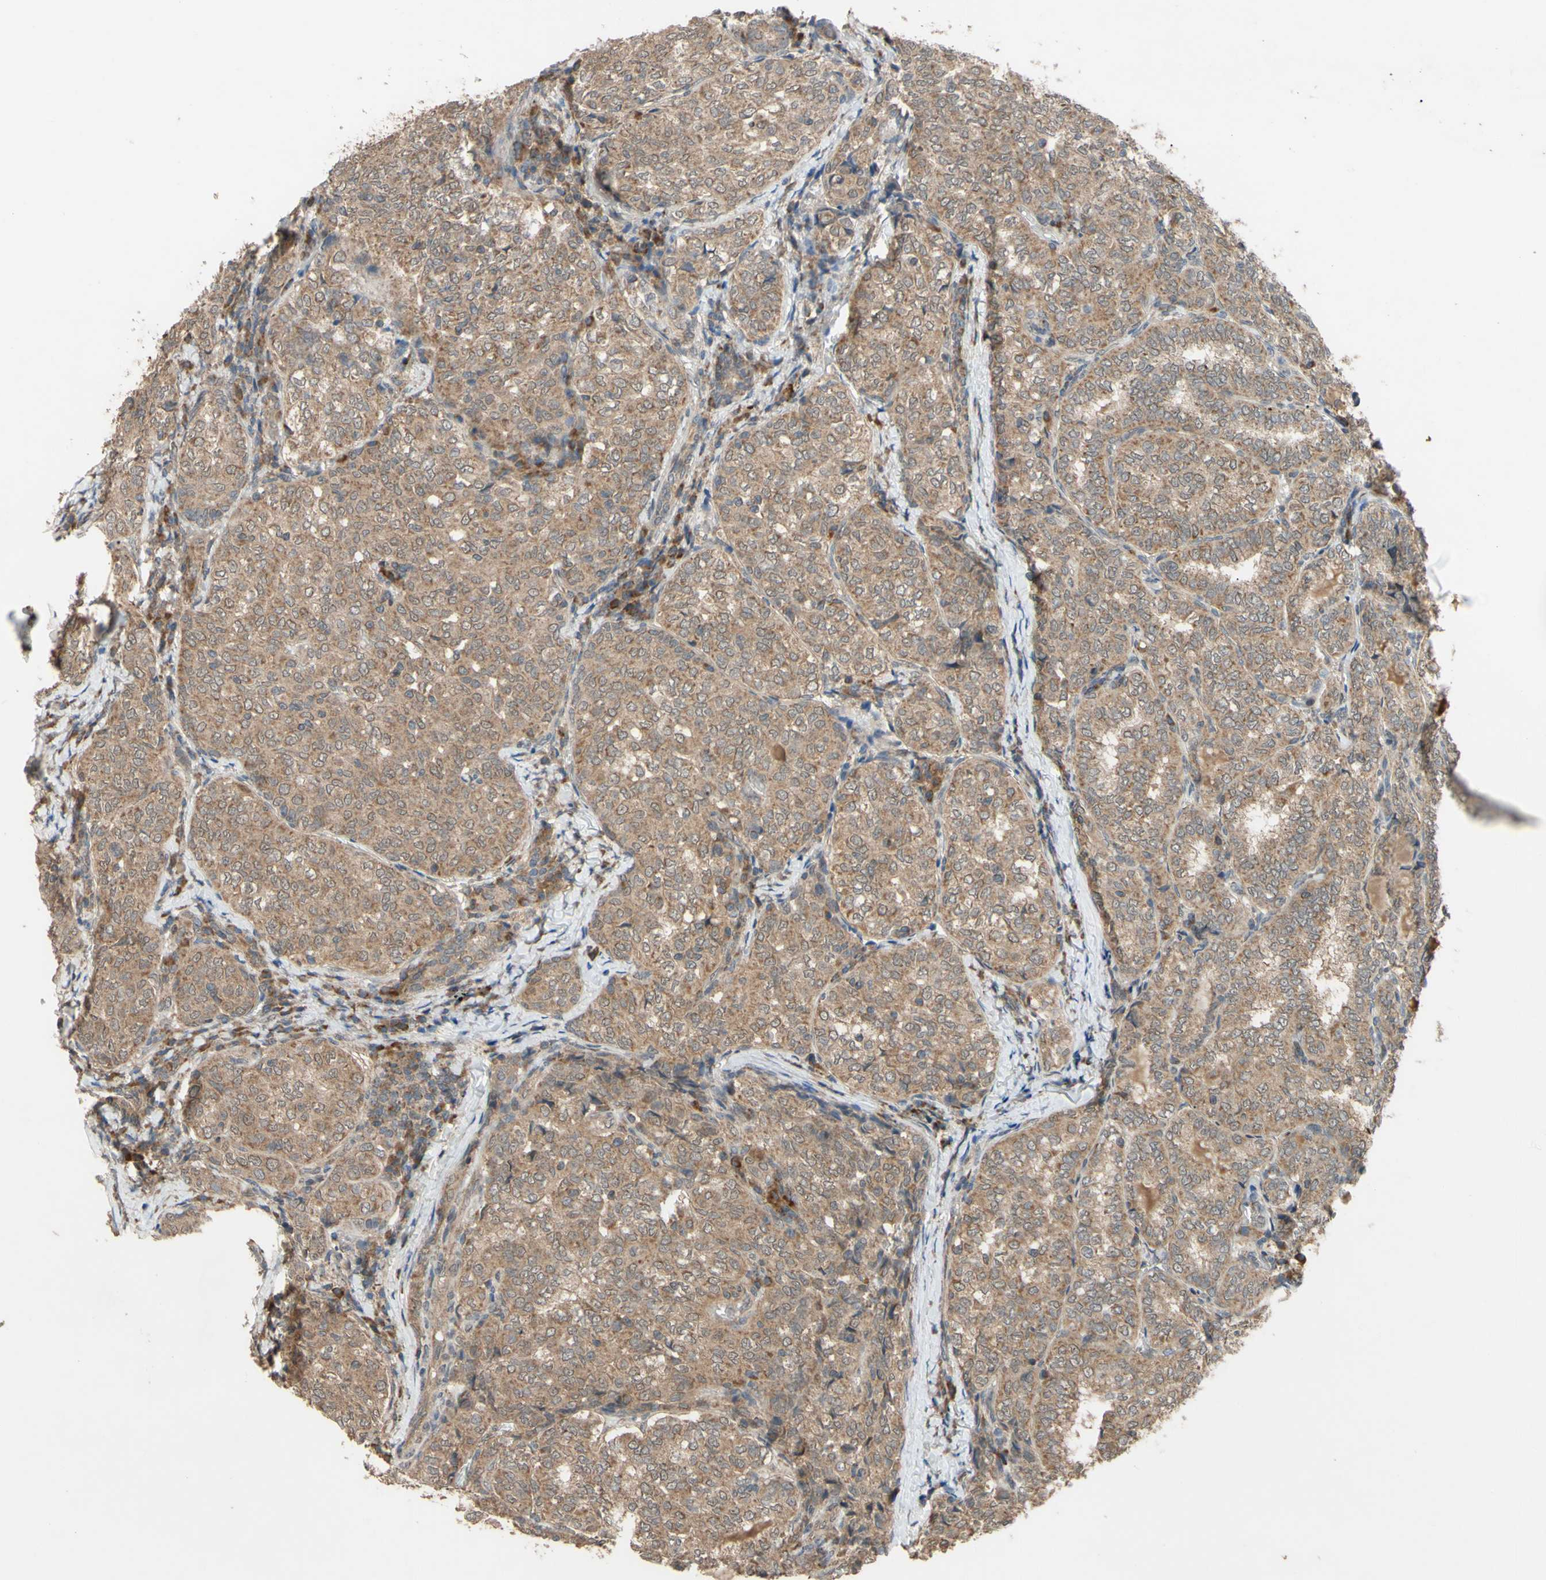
{"staining": {"intensity": "moderate", "quantity": ">75%", "location": "cytoplasmic/membranous"}, "tissue": "thyroid cancer", "cell_type": "Tumor cells", "image_type": "cancer", "snomed": [{"axis": "morphology", "description": "Normal tissue, NOS"}, {"axis": "morphology", "description": "Papillary adenocarcinoma, NOS"}, {"axis": "topography", "description": "Thyroid gland"}], "caption": "Brown immunohistochemical staining in thyroid papillary adenocarcinoma demonstrates moderate cytoplasmic/membranous expression in about >75% of tumor cells.", "gene": "CD164", "patient": {"sex": "female", "age": 30}}